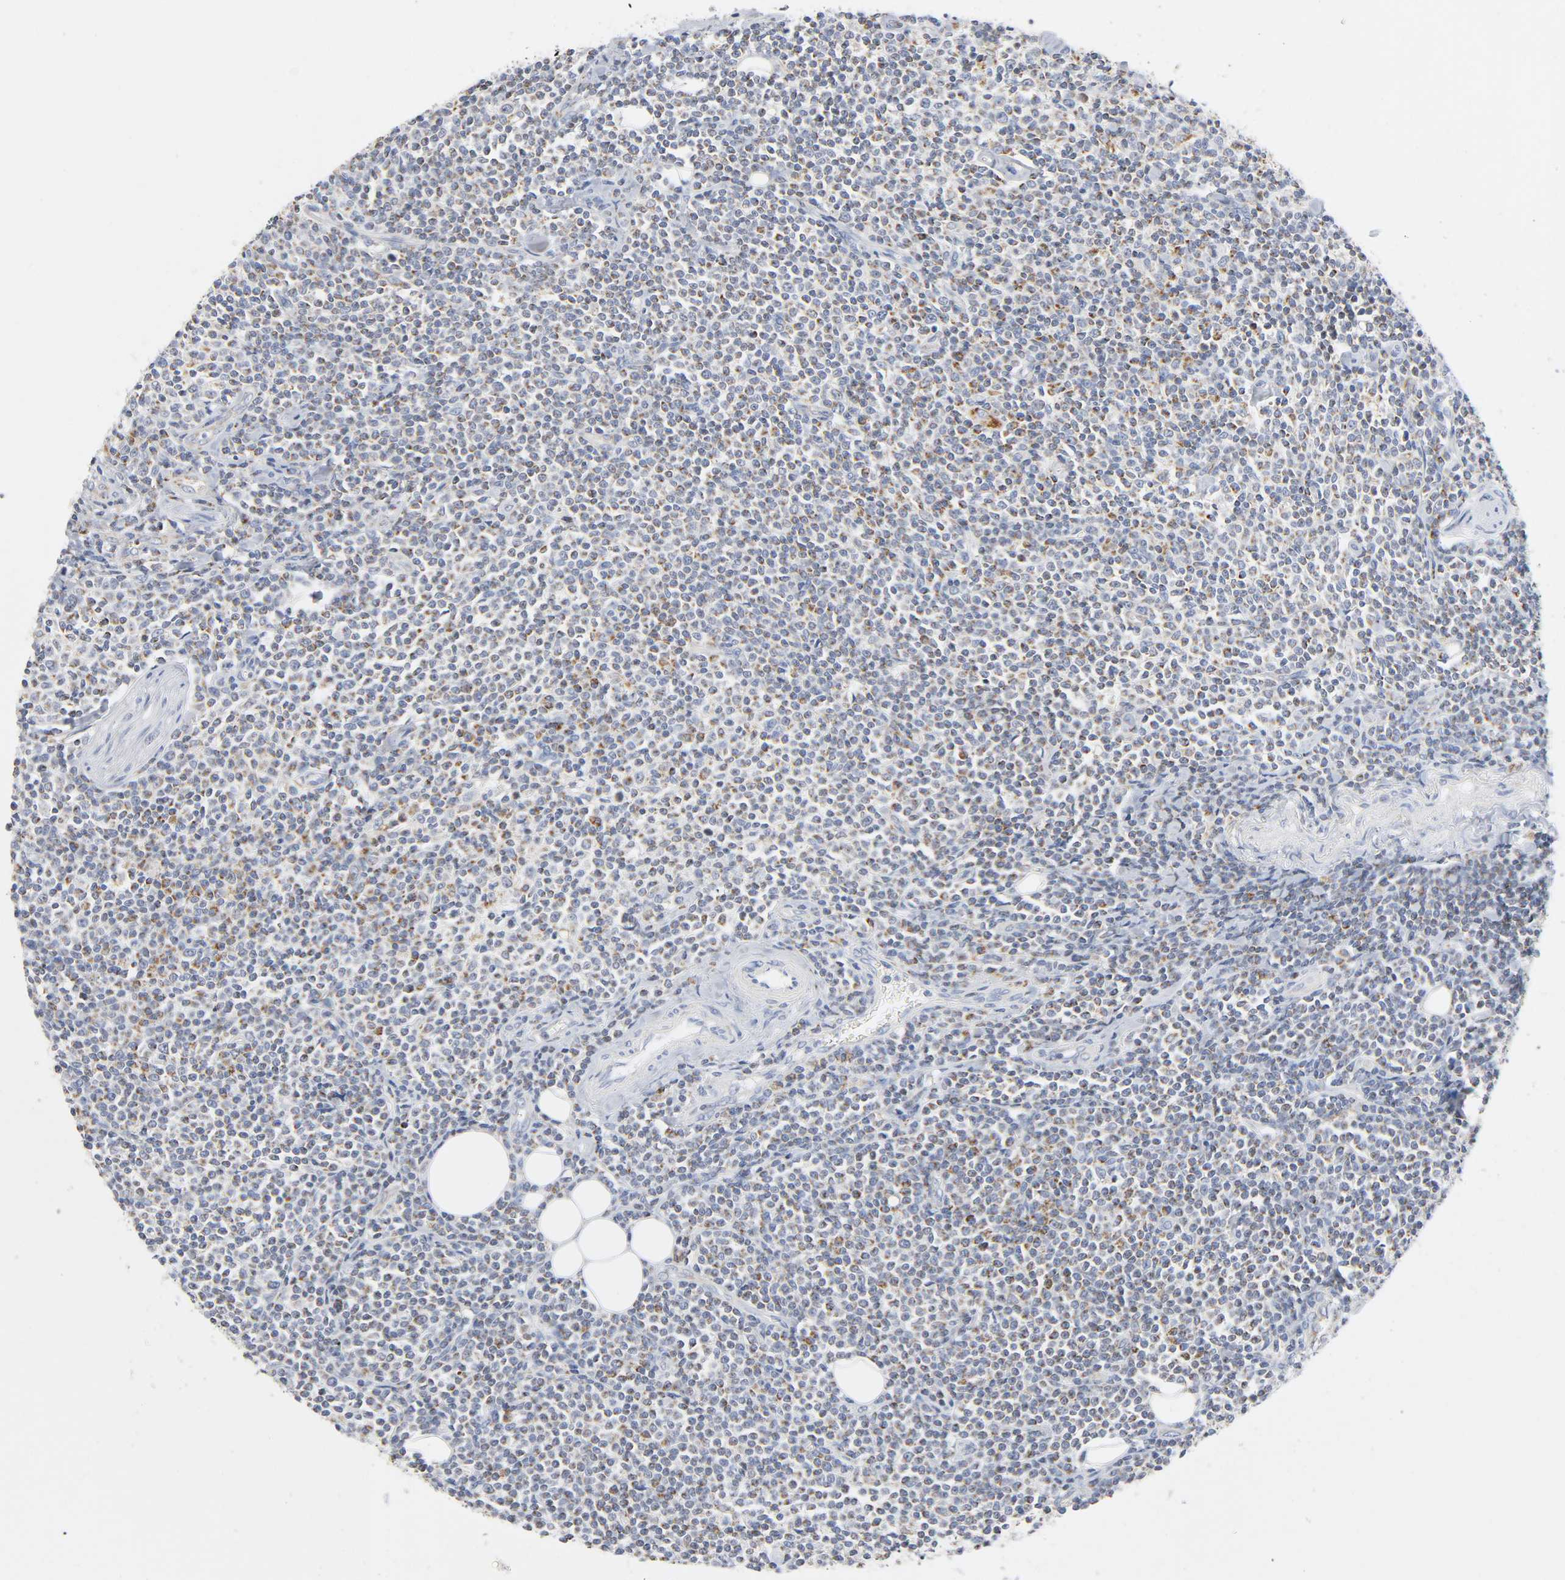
{"staining": {"intensity": "moderate", "quantity": "25%-75%", "location": "cytoplasmic/membranous"}, "tissue": "lymphoma", "cell_type": "Tumor cells", "image_type": "cancer", "snomed": [{"axis": "morphology", "description": "Malignant lymphoma, non-Hodgkin's type, Low grade"}, {"axis": "topography", "description": "Soft tissue"}], "caption": "Lymphoma stained with a brown dye demonstrates moderate cytoplasmic/membranous positive expression in about 25%-75% of tumor cells.", "gene": "BAK1", "patient": {"sex": "male", "age": 92}}